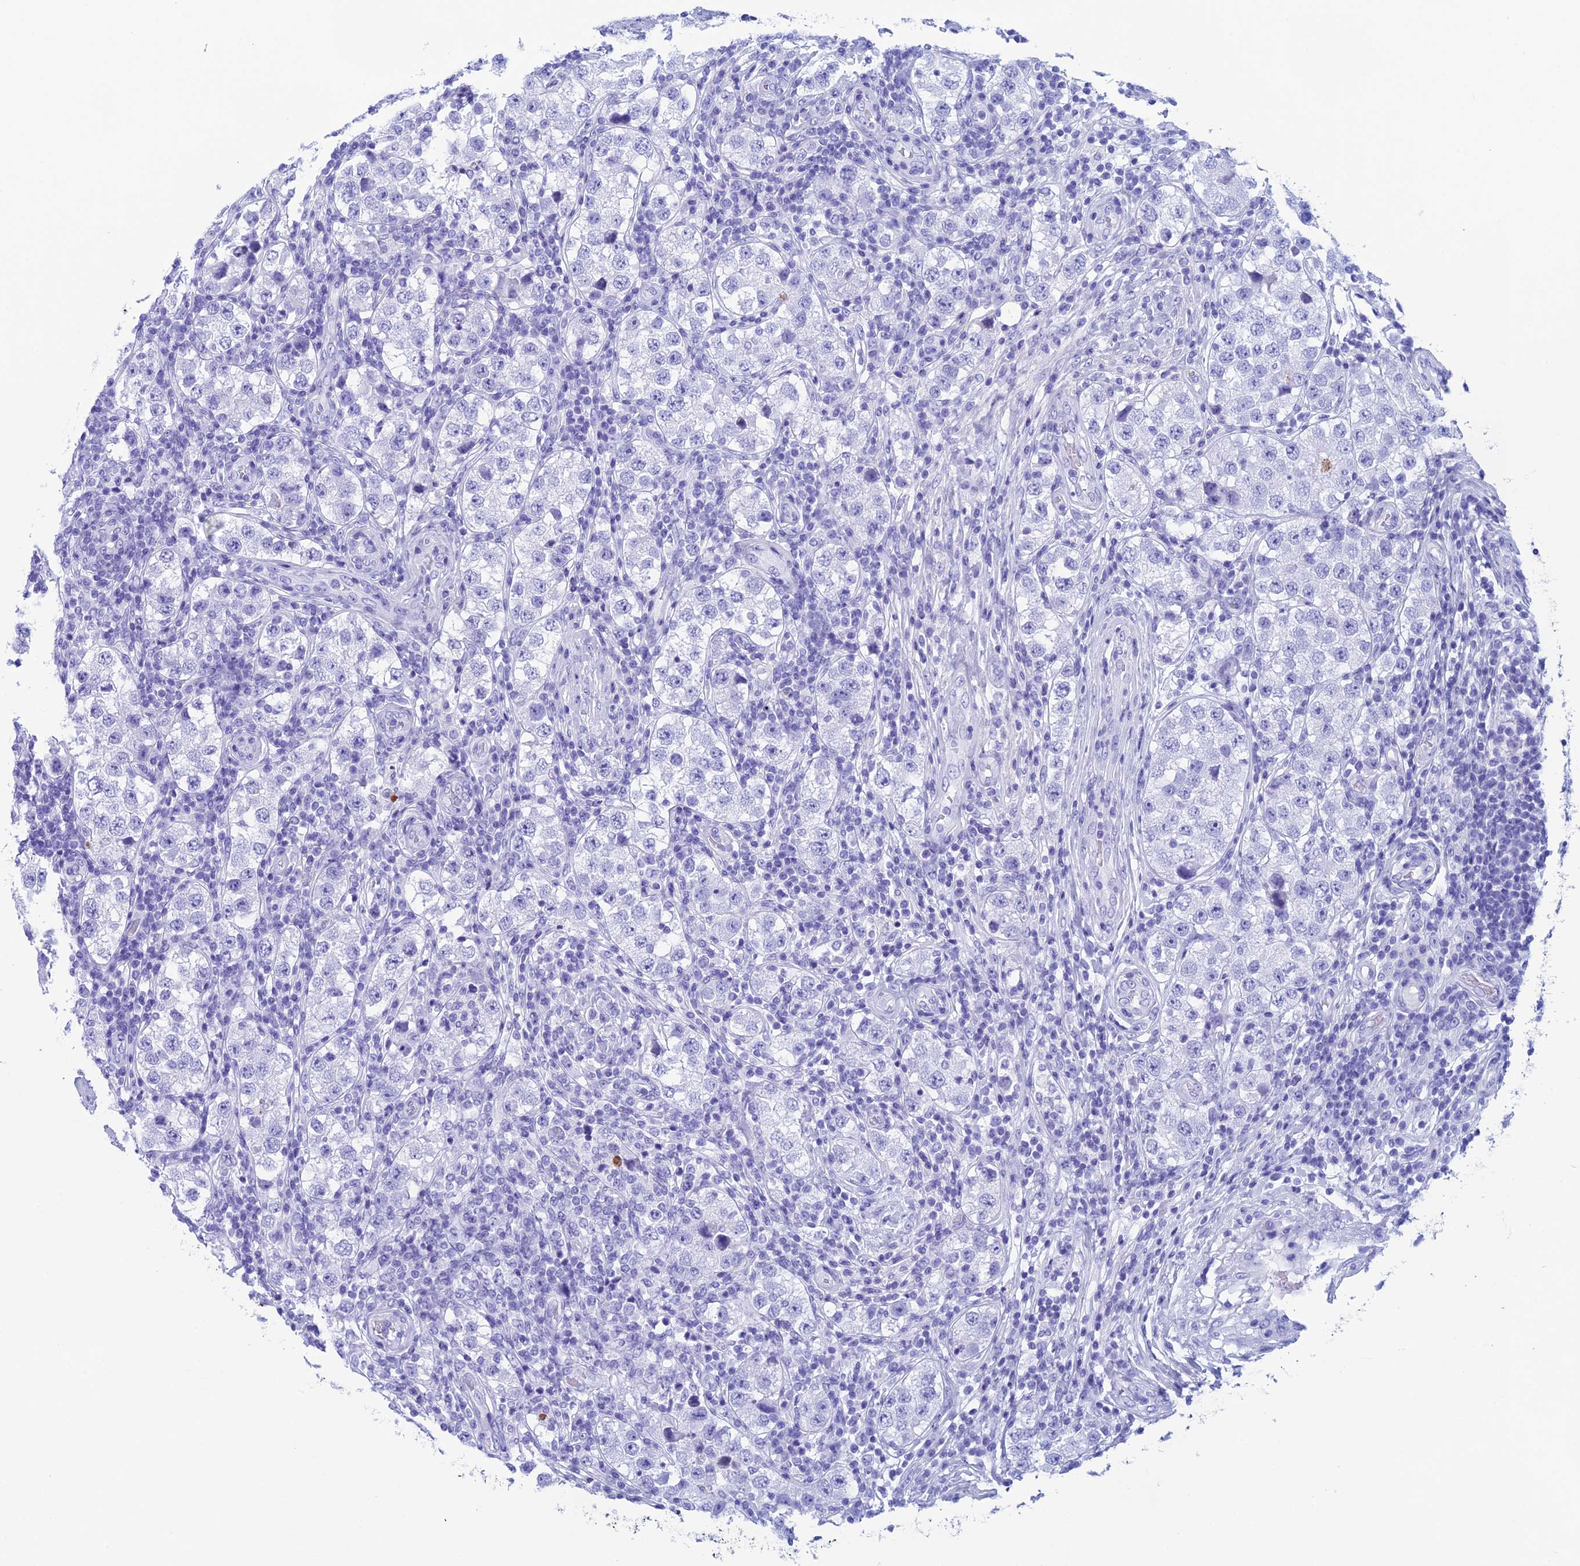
{"staining": {"intensity": "negative", "quantity": "none", "location": "none"}, "tissue": "testis cancer", "cell_type": "Tumor cells", "image_type": "cancer", "snomed": [{"axis": "morphology", "description": "Seminoma, NOS"}, {"axis": "topography", "description": "Testis"}], "caption": "IHC of seminoma (testis) displays no expression in tumor cells. The staining was performed using DAB (3,3'-diaminobenzidine) to visualize the protein expression in brown, while the nuclei were stained in blue with hematoxylin (Magnification: 20x).", "gene": "FAM169A", "patient": {"sex": "male", "age": 34}}